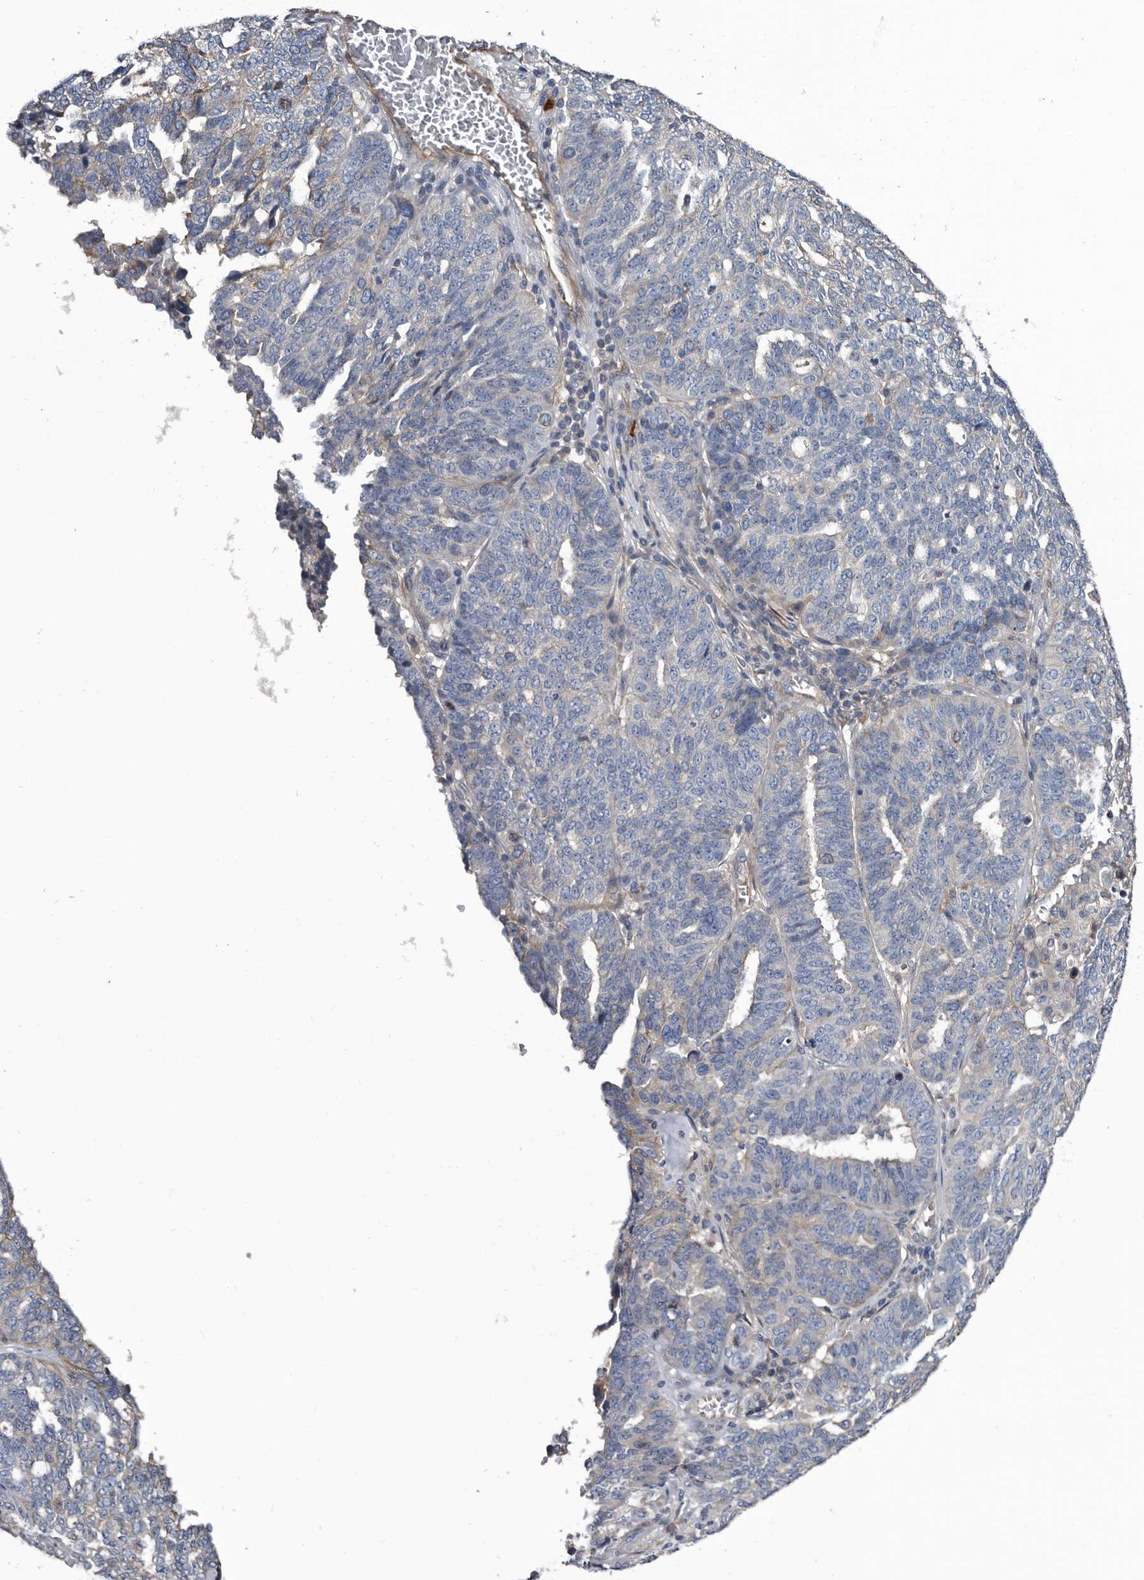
{"staining": {"intensity": "weak", "quantity": "<25%", "location": "cytoplasmic/membranous"}, "tissue": "ovarian cancer", "cell_type": "Tumor cells", "image_type": "cancer", "snomed": [{"axis": "morphology", "description": "Cystadenocarcinoma, serous, NOS"}, {"axis": "topography", "description": "Ovary"}], "caption": "Immunohistochemistry photomicrograph of neoplastic tissue: ovarian cancer (serous cystadenocarcinoma) stained with DAB displays no significant protein positivity in tumor cells.", "gene": "TSPAN17", "patient": {"sex": "female", "age": 59}}